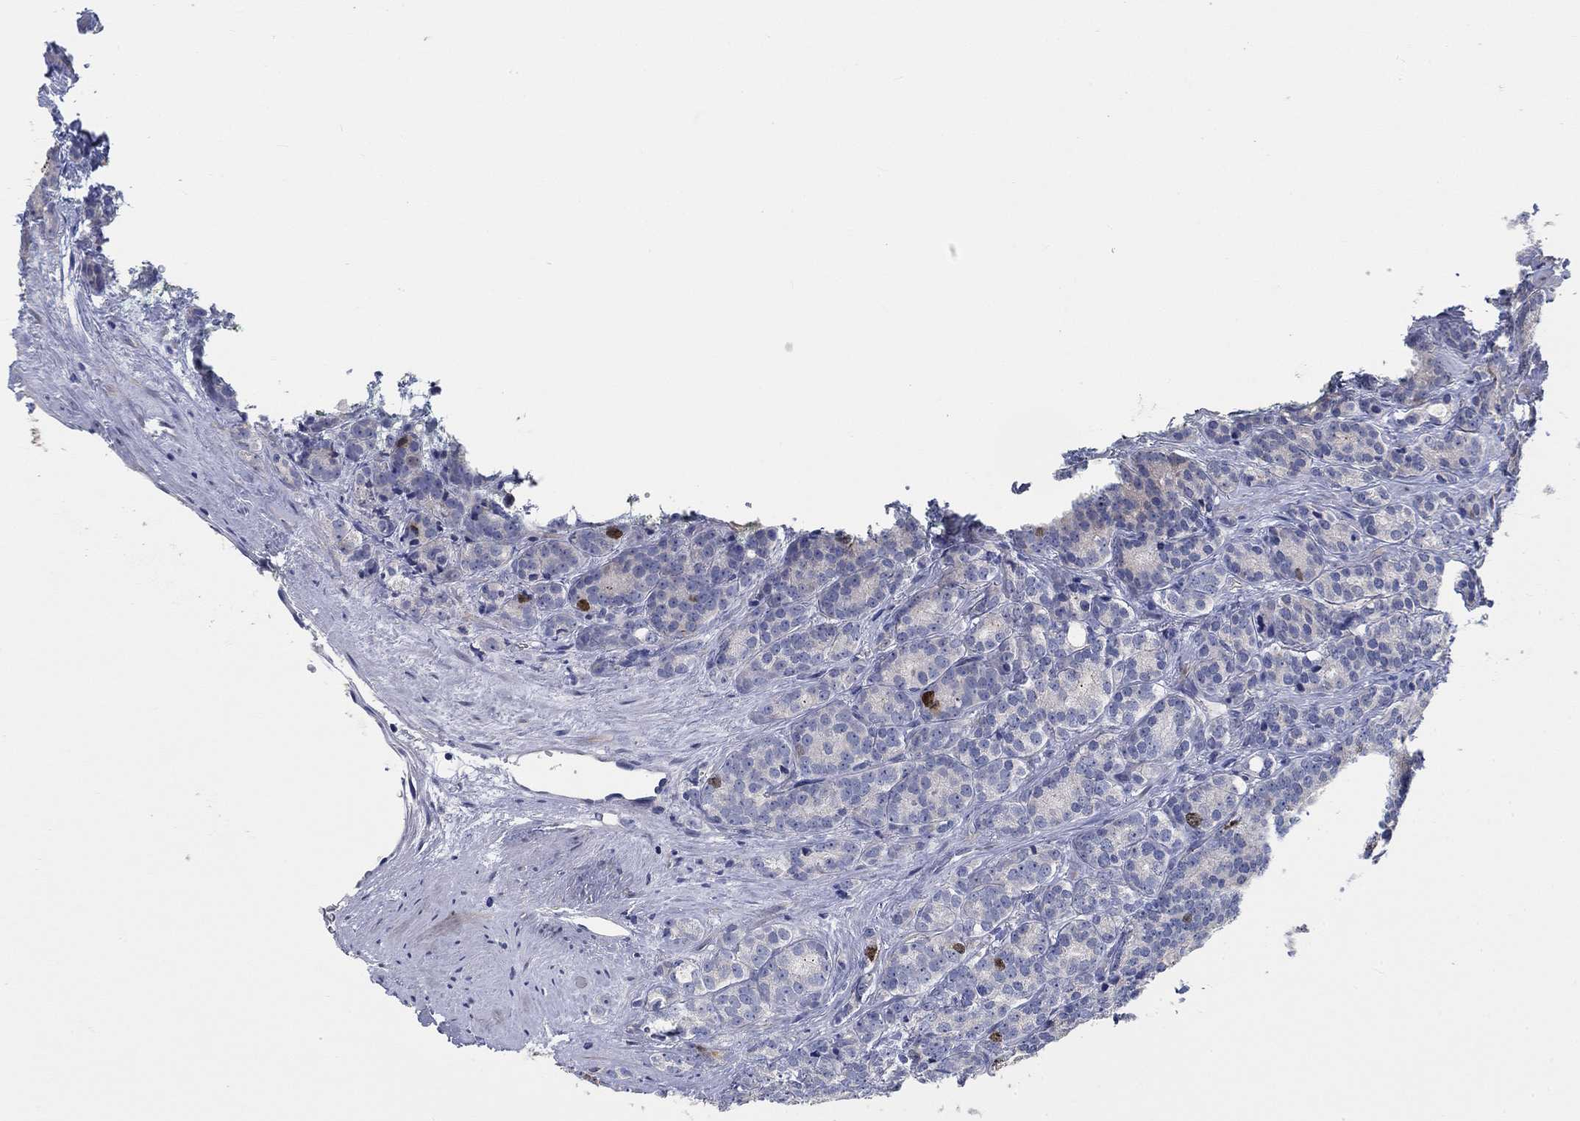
{"staining": {"intensity": "moderate", "quantity": "<25%", "location": "nuclear"}, "tissue": "prostate cancer", "cell_type": "Tumor cells", "image_type": "cancer", "snomed": [{"axis": "morphology", "description": "Adenocarcinoma, NOS"}, {"axis": "topography", "description": "Prostate"}], "caption": "This is a micrograph of immunohistochemistry staining of prostate cancer (adenocarcinoma), which shows moderate positivity in the nuclear of tumor cells.", "gene": "PRC1", "patient": {"sex": "male", "age": 71}}